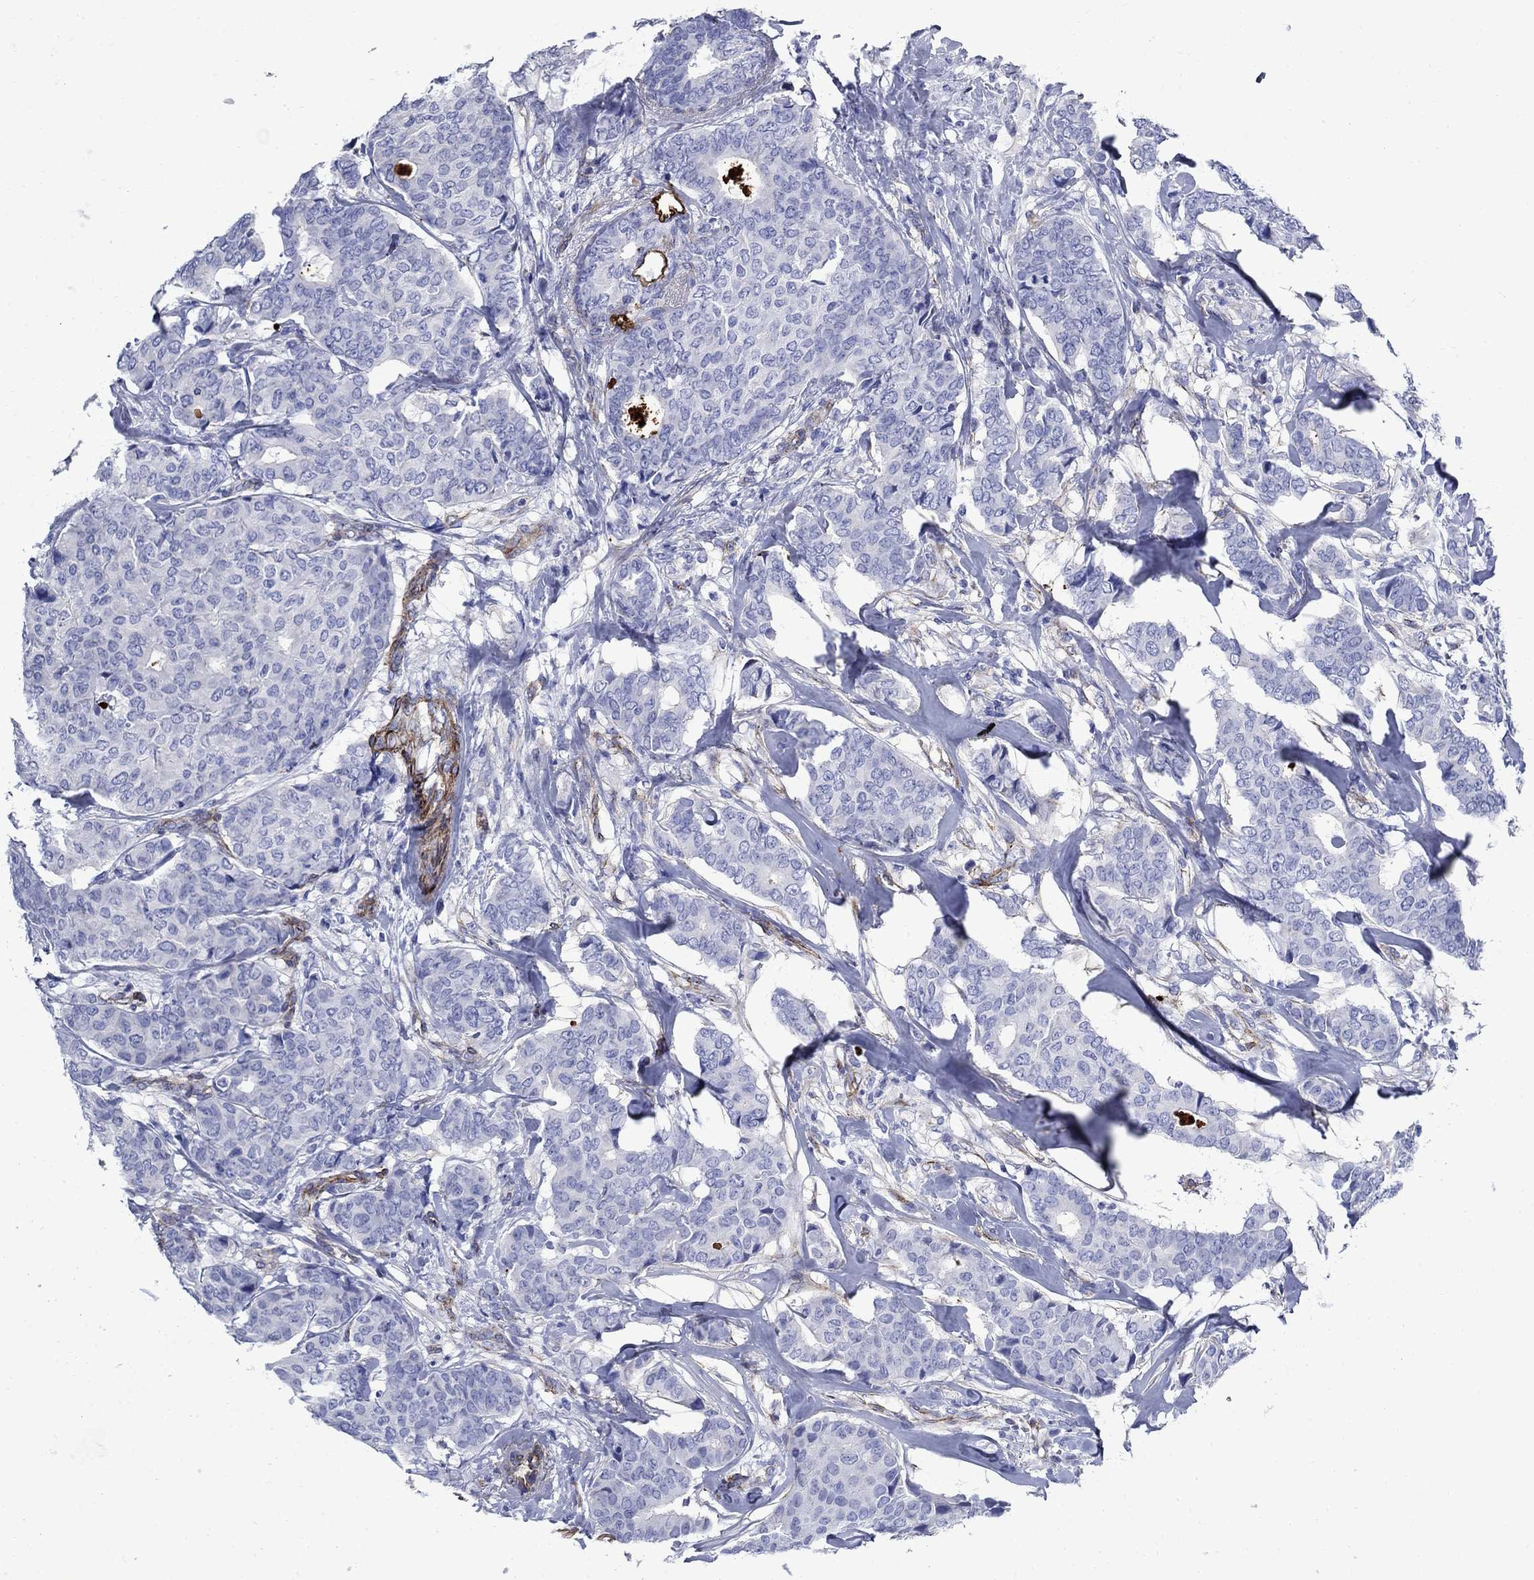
{"staining": {"intensity": "negative", "quantity": "none", "location": "none"}, "tissue": "breast cancer", "cell_type": "Tumor cells", "image_type": "cancer", "snomed": [{"axis": "morphology", "description": "Duct carcinoma"}, {"axis": "topography", "description": "Breast"}], "caption": "The micrograph shows no staining of tumor cells in breast cancer.", "gene": "VTN", "patient": {"sex": "female", "age": 75}}